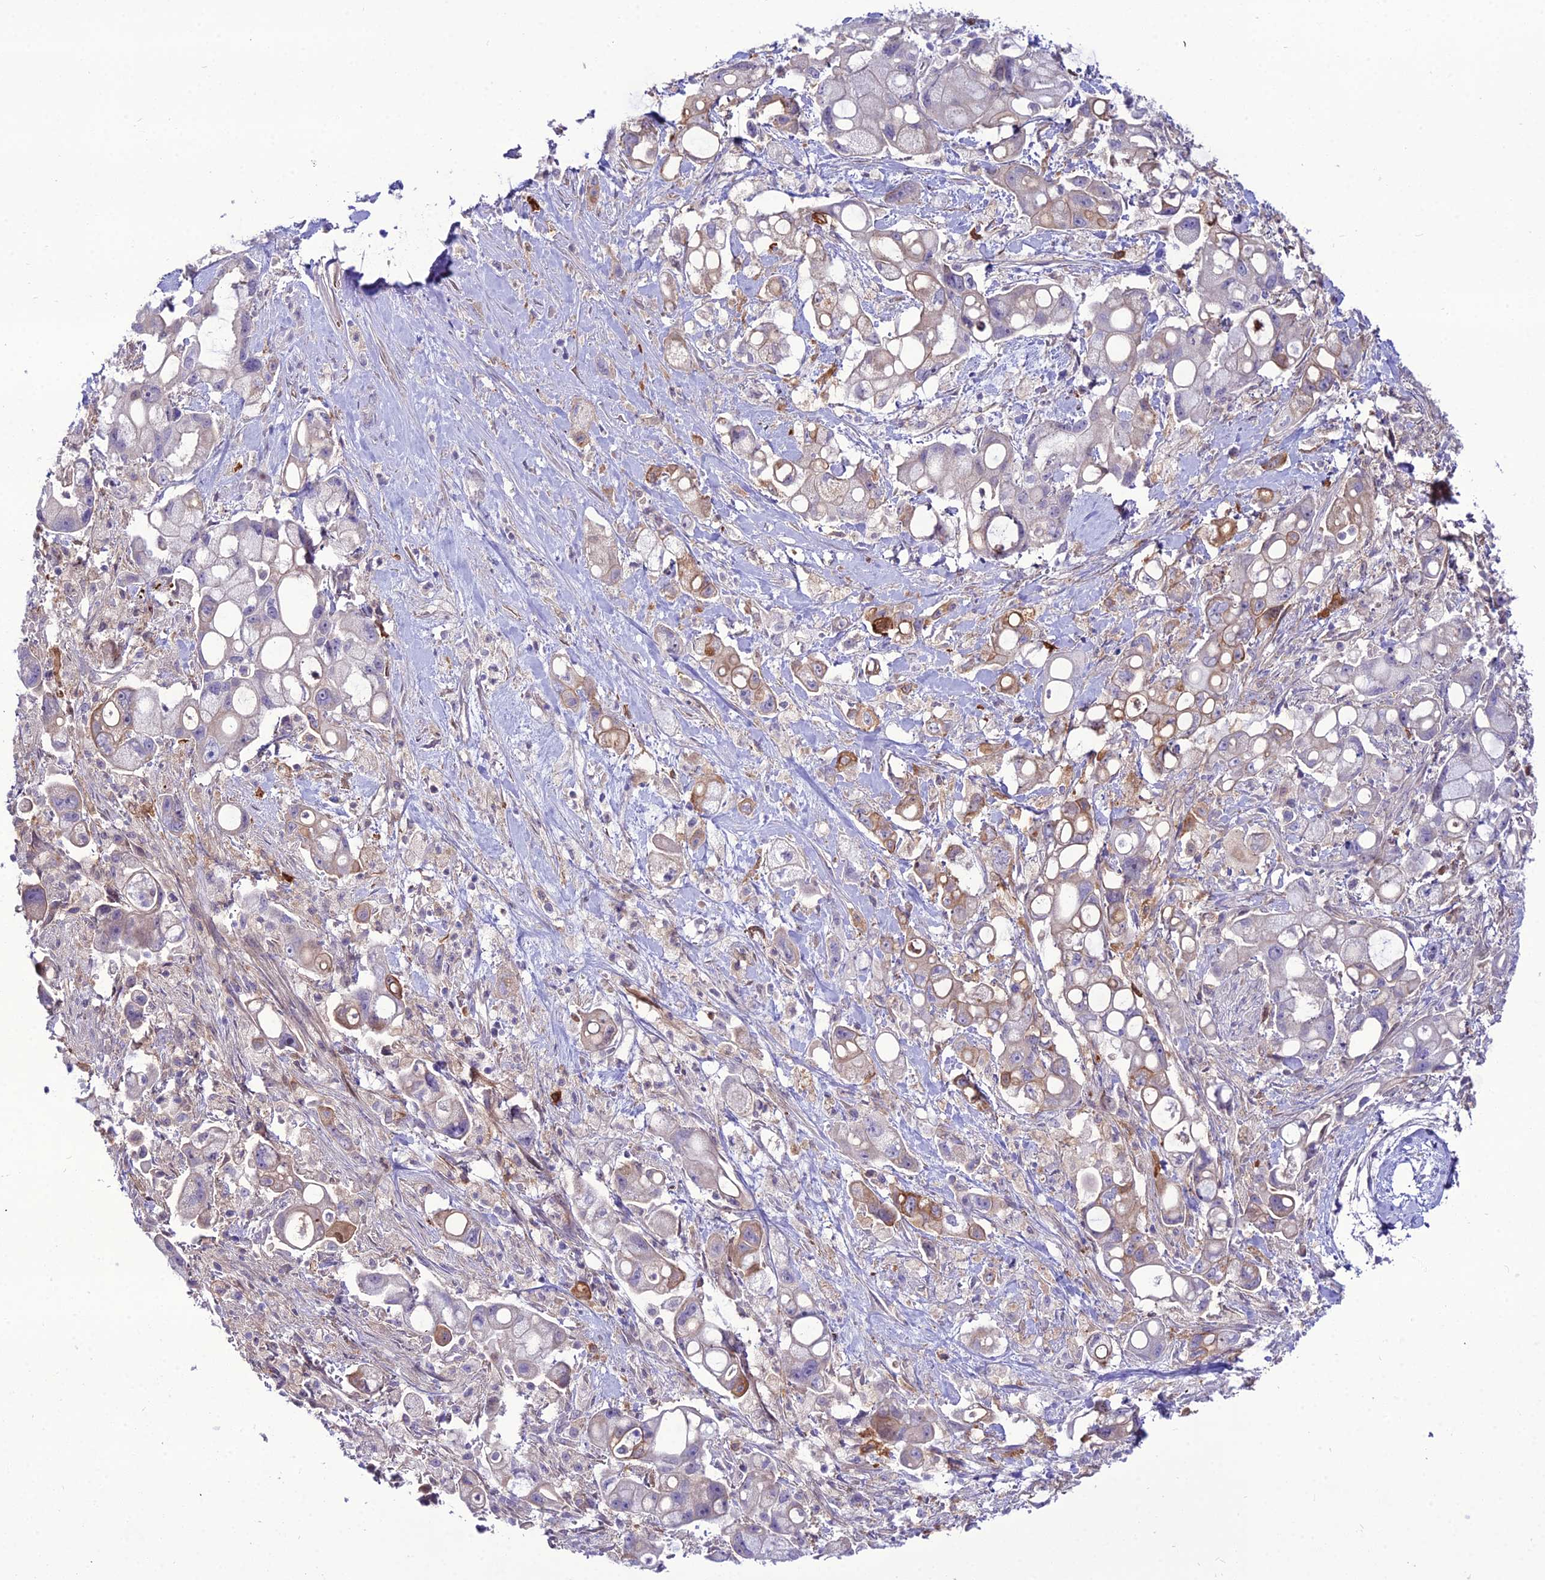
{"staining": {"intensity": "moderate", "quantity": "<25%", "location": "cytoplasmic/membranous"}, "tissue": "pancreatic cancer", "cell_type": "Tumor cells", "image_type": "cancer", "snomed": [{"axis": "morphology", "description": "Adenocarcinoma, NOS"}, {"axis": "topography", "description": "Pancreas"}], "caption": "Protein staining demonstrates moderate cytoplasmic/membranous expression in approximately <25% of tumor cells in pancreatic cancer (adenocarcinoma). (DAB (3,3'-diaminobenzidine) IHC with brightfield microscopy, high magnification).", "gene": "MB21D2", "patient": {"sex": "male", "age": 68}}